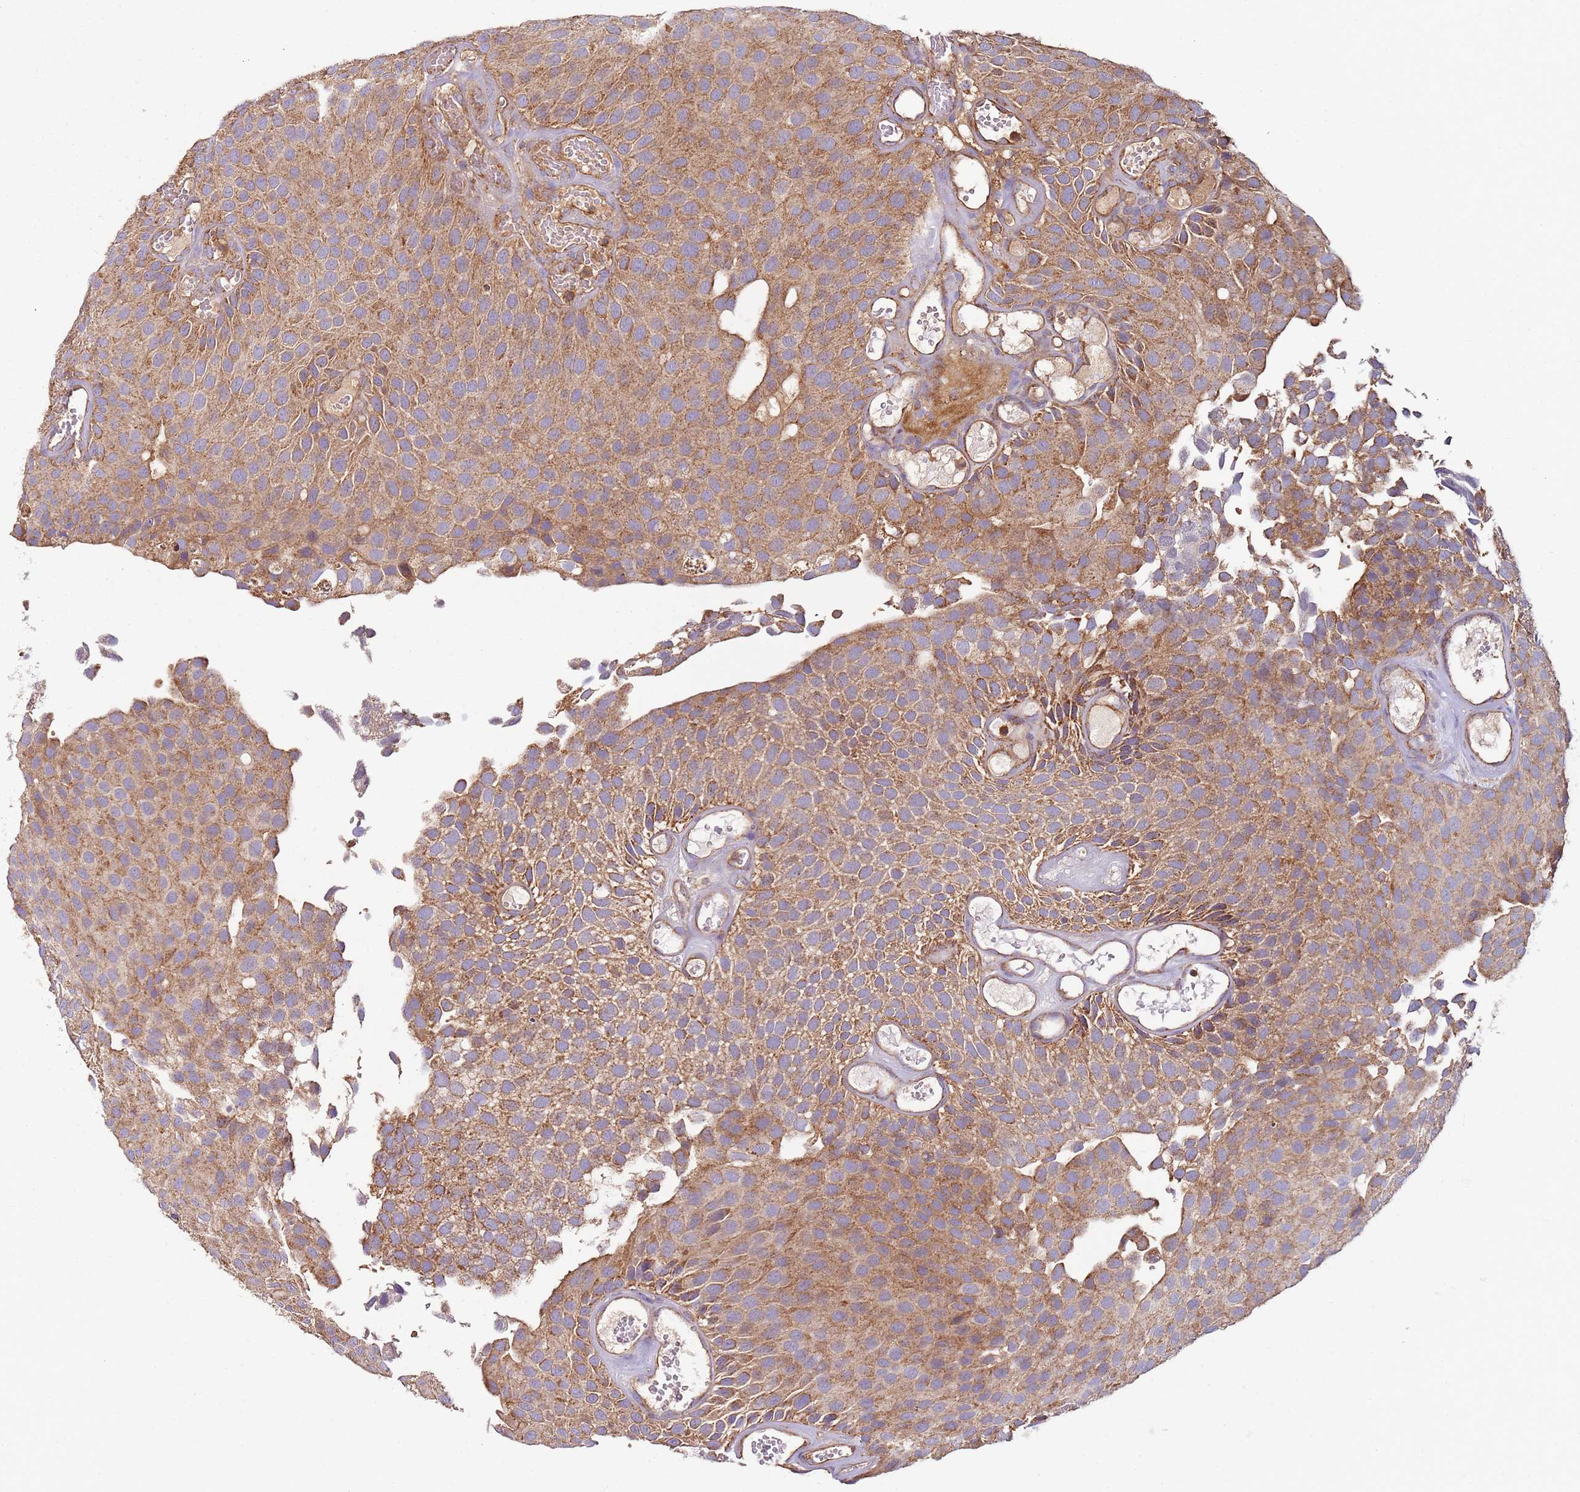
{"staining": {"intensity": "moderate", "quantity": ">75%", "location": "cytoplasmic/membranous"}, "tissue": "urothelial cancer", "cell_type": "Tumor cells", "image_type": "cancer", "snomed": [{"axis": "morphology", "description": "Urothelial carcinoma, Low grade"}, {"axis": "topography", "description": "Urinary bladder"}], "caption": "This is a photomicrograph of IHC staining of urothelial cancer, which shows moderate expression in the cytoplasmic/membranous of tumor cells.", "gene": "RMND5A", "patient": {"sex": "male", "age": 89}}